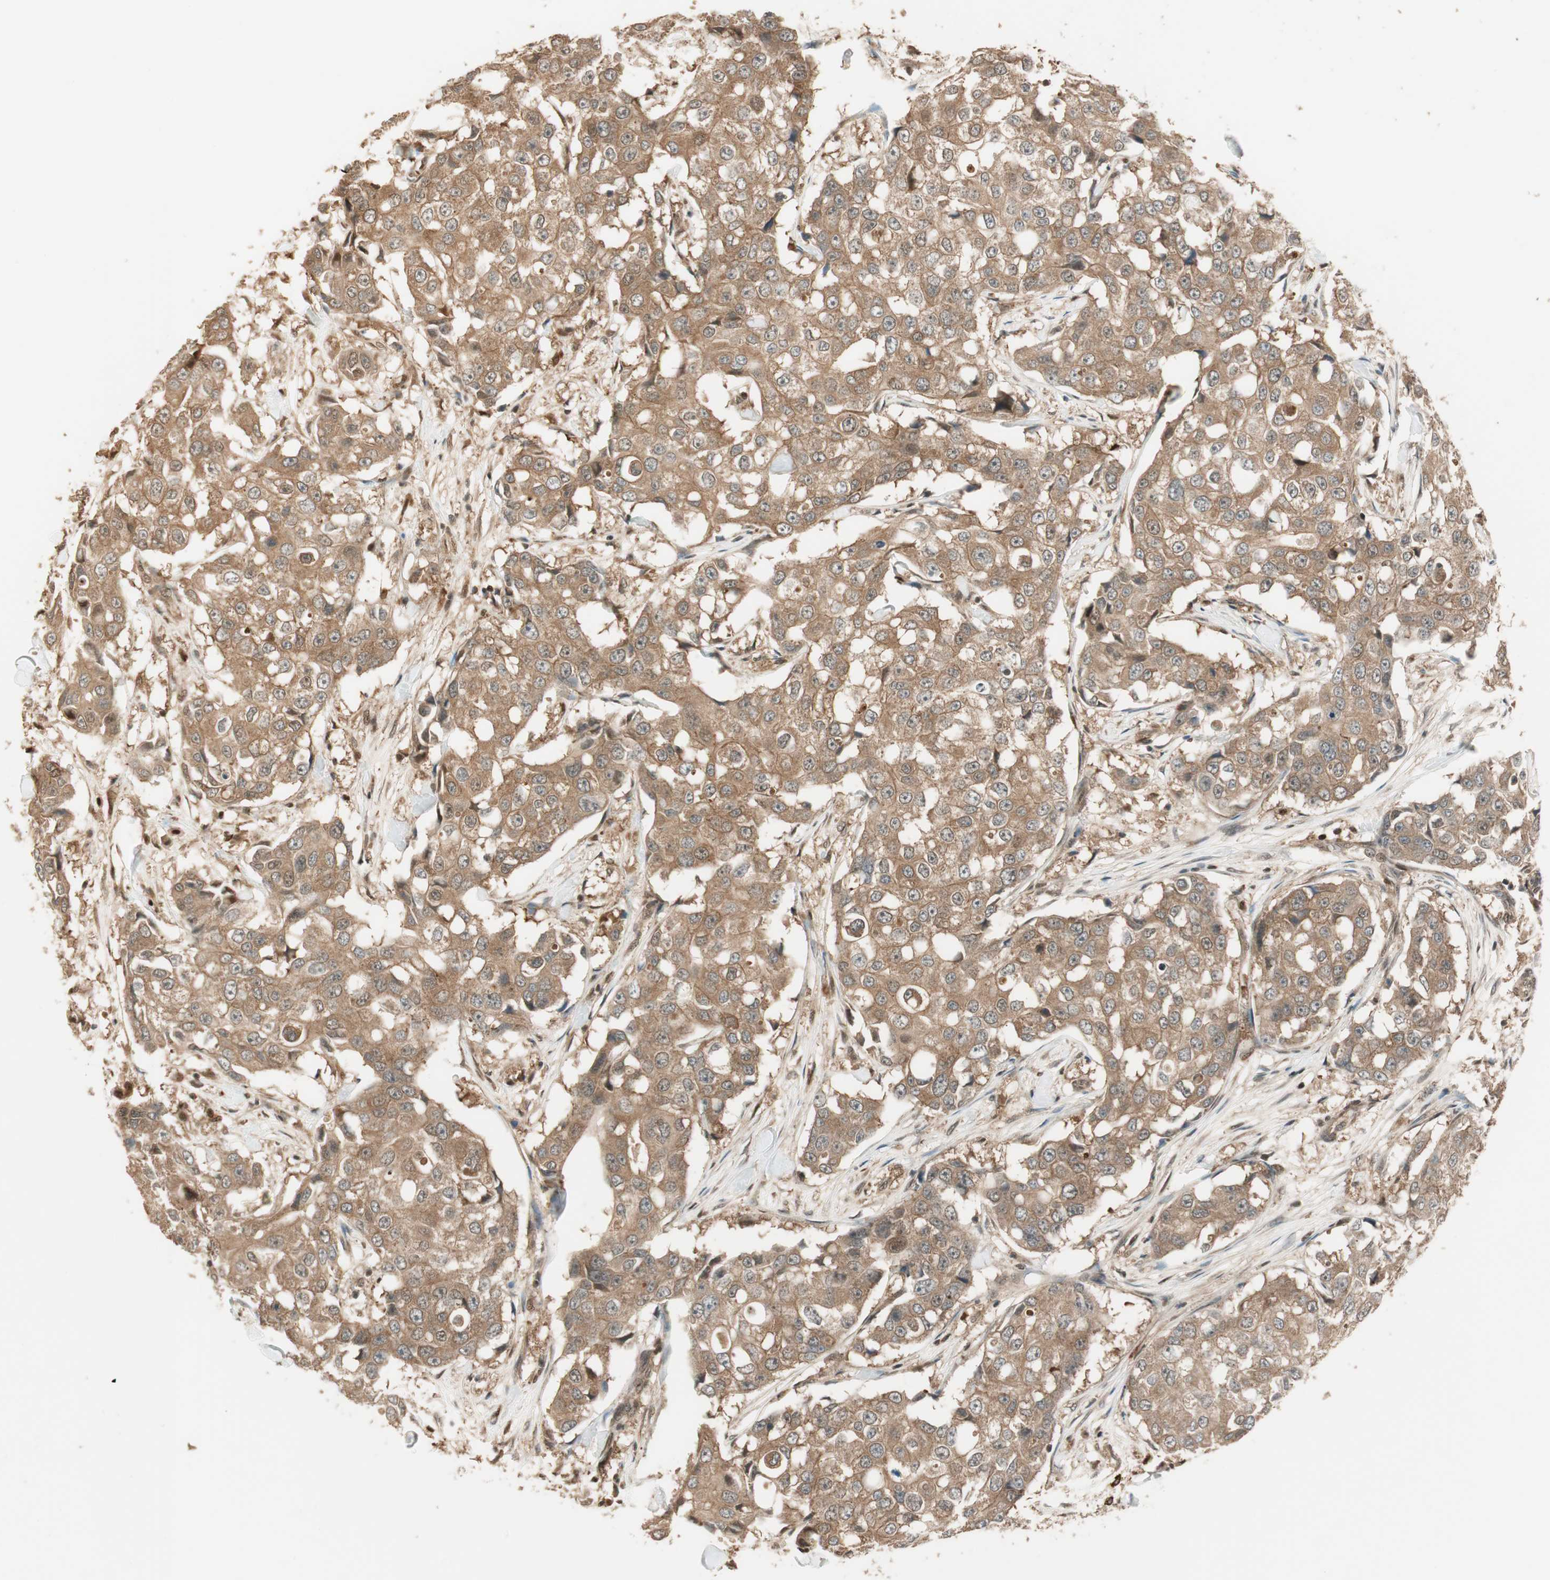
{"staining": {"intensity": "moderate", "quantity": ">75%", "location": "cytoplasmic/membranous"}, "tissue": "breast cancer", "cell_type": "Tumor cells", "image_type": "cancer", "snomed": [{"axis": "morphology", "description": "Duct carcinoma"}, {"axis": "topography", "description": "Breast"}], "caption": "About >75% of tumor cells in human breast cancer demonstrate moderate cytoplasmic/membranous protein staining as visualized by brown immunohistochemical staining.", "gene": "ZNF443", "patient": {"sex": "female", "age": 27}}